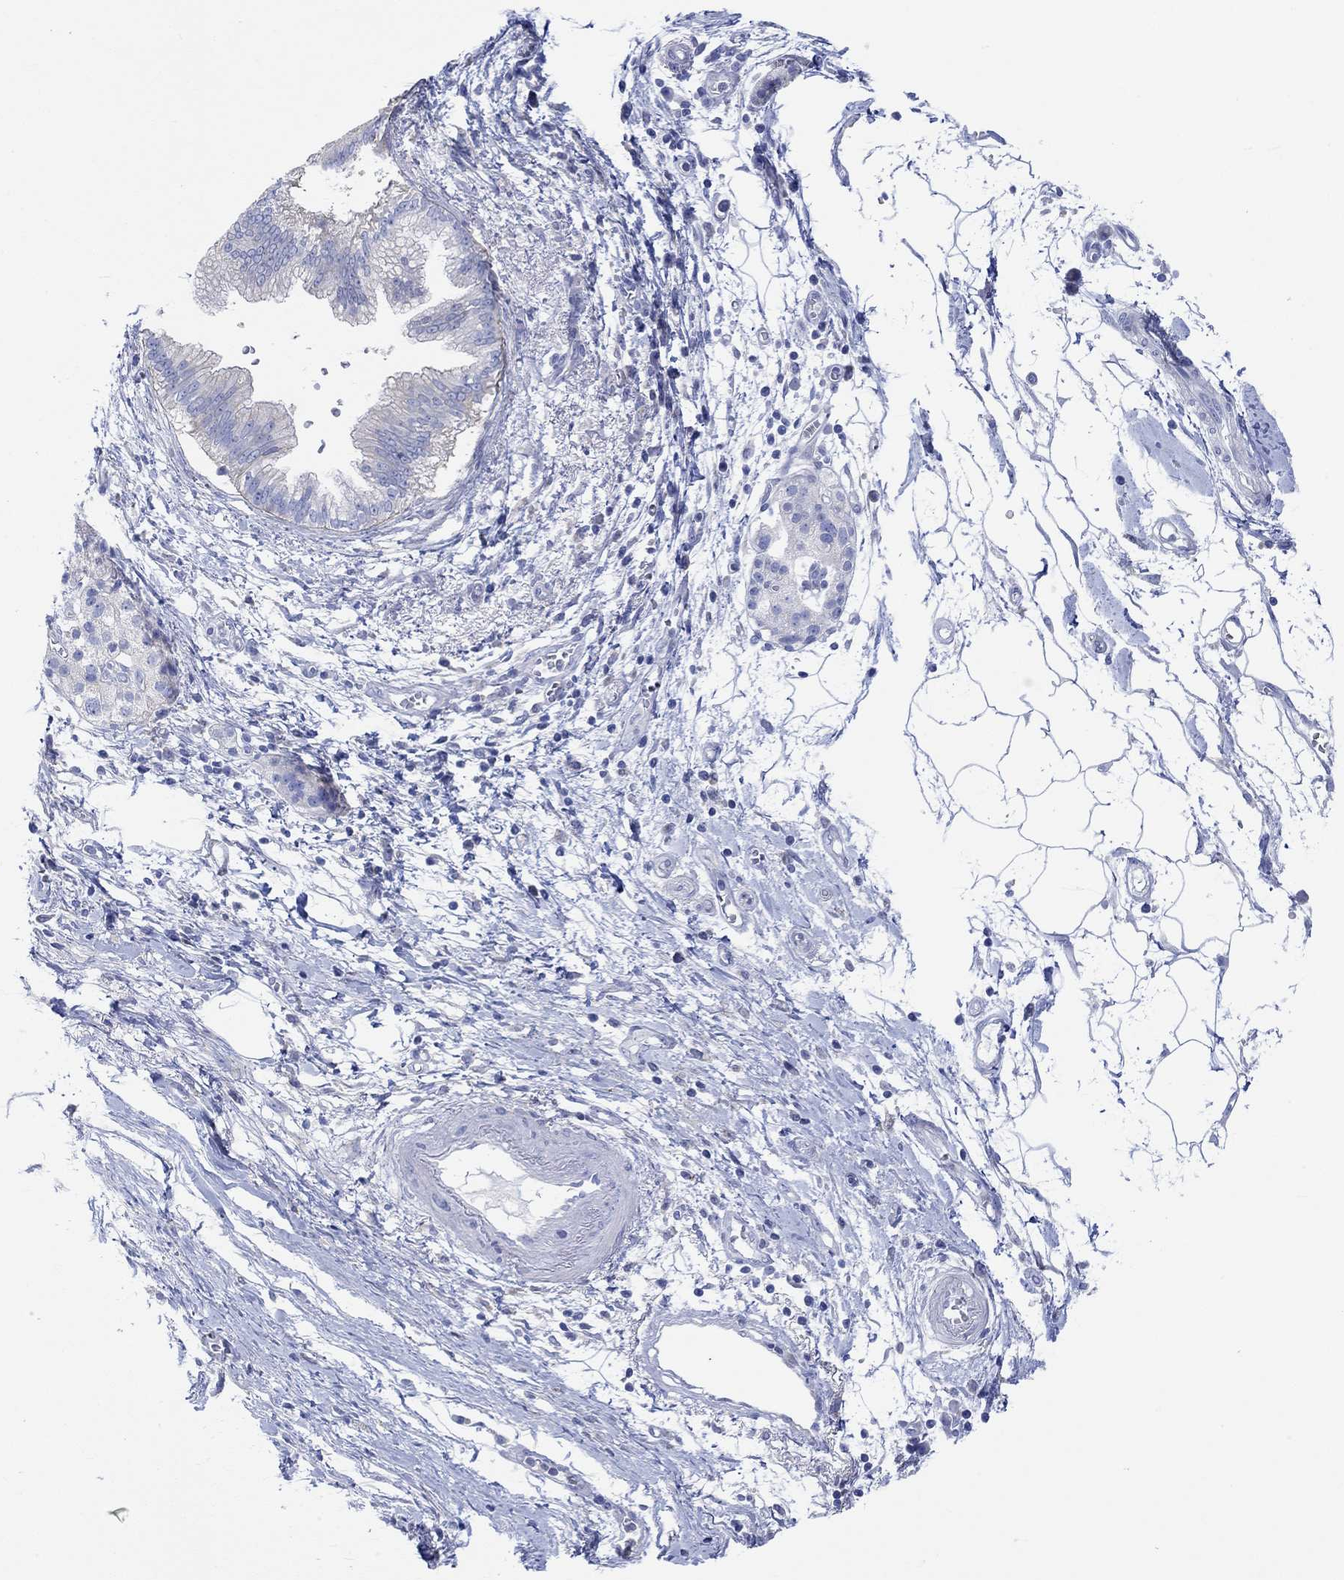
{"staining": {"intensity": "negative", "quantity": "none", "location": "none"}, "tissue": "pancreatic cancer", "cell_type": "Tumor cells", "image_type": "cancer", "snomed": [{"axis": "morphology", "description": "Adenocarcinoma, NOS"}, {"axis": "topography", "description": "Pancreas"}], "caption": "This is an immunohistochemistry image of human pancreatic cancer. There is no staining in tumor cells.", "gene": "REEP6", "patient": {"sex": "male", "age": 72}}